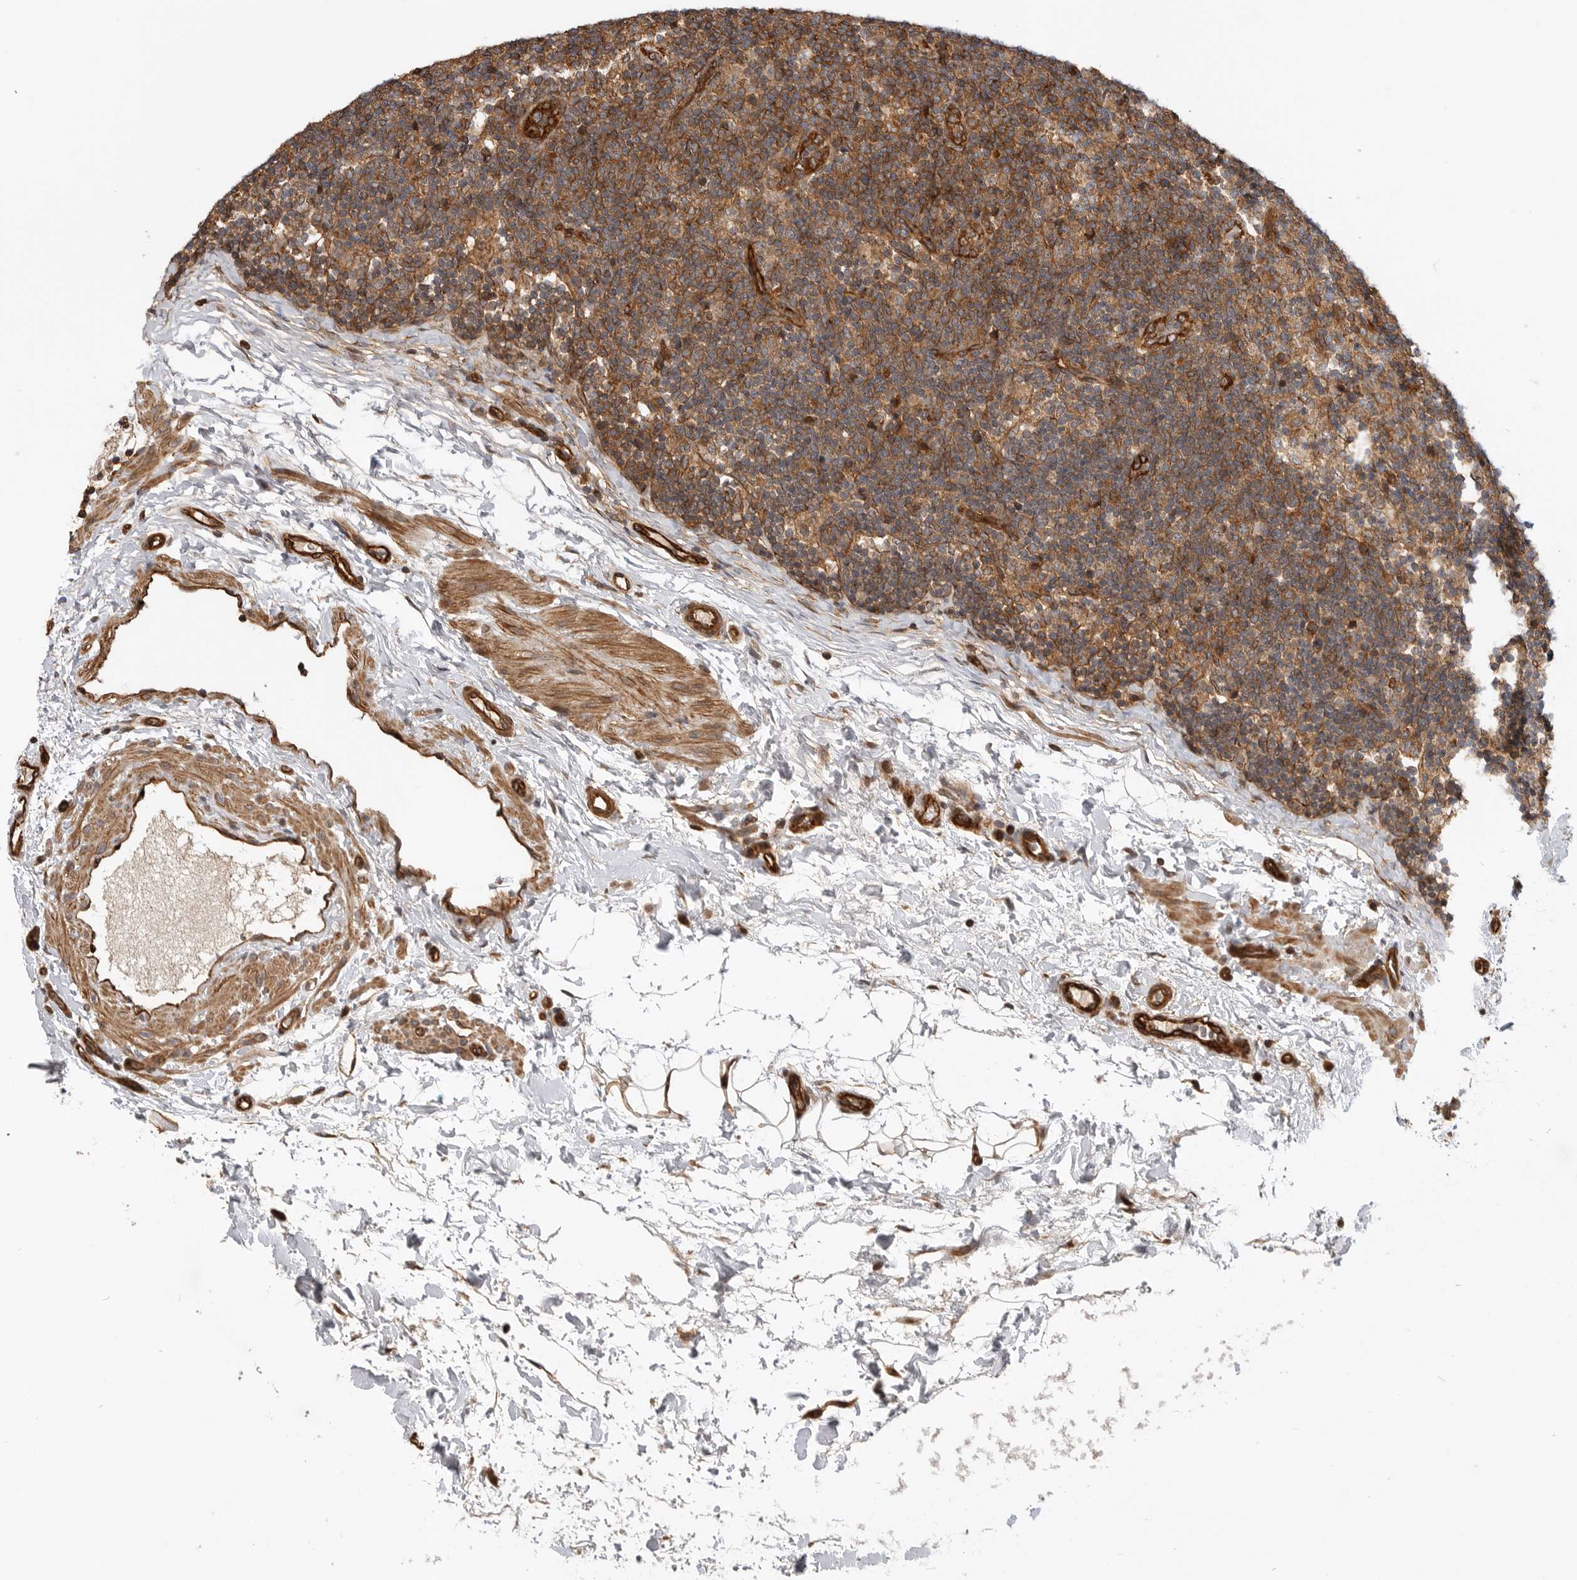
{"staining": {"intensity": "moderate", "quantity": ">75%", "location": "cytoplasmic/membranous"}, "tissue": "lymph node", "cell_type": "Germinal center cells", "image_type": "normal", "snomed": [{"axis": "morphology", "description": "Normal tissue, NOS"}, {"axis": "topography", "description": "Lymph node"}], "caption": "DAB immunohistochemical staining of benign lymph node reveals moderate cytoplasmic/membranous protein positivity in approximately >75% of germinal center cells.", "gene": "GPATCH2", "patient": {"sex": "female", "age": 22}}